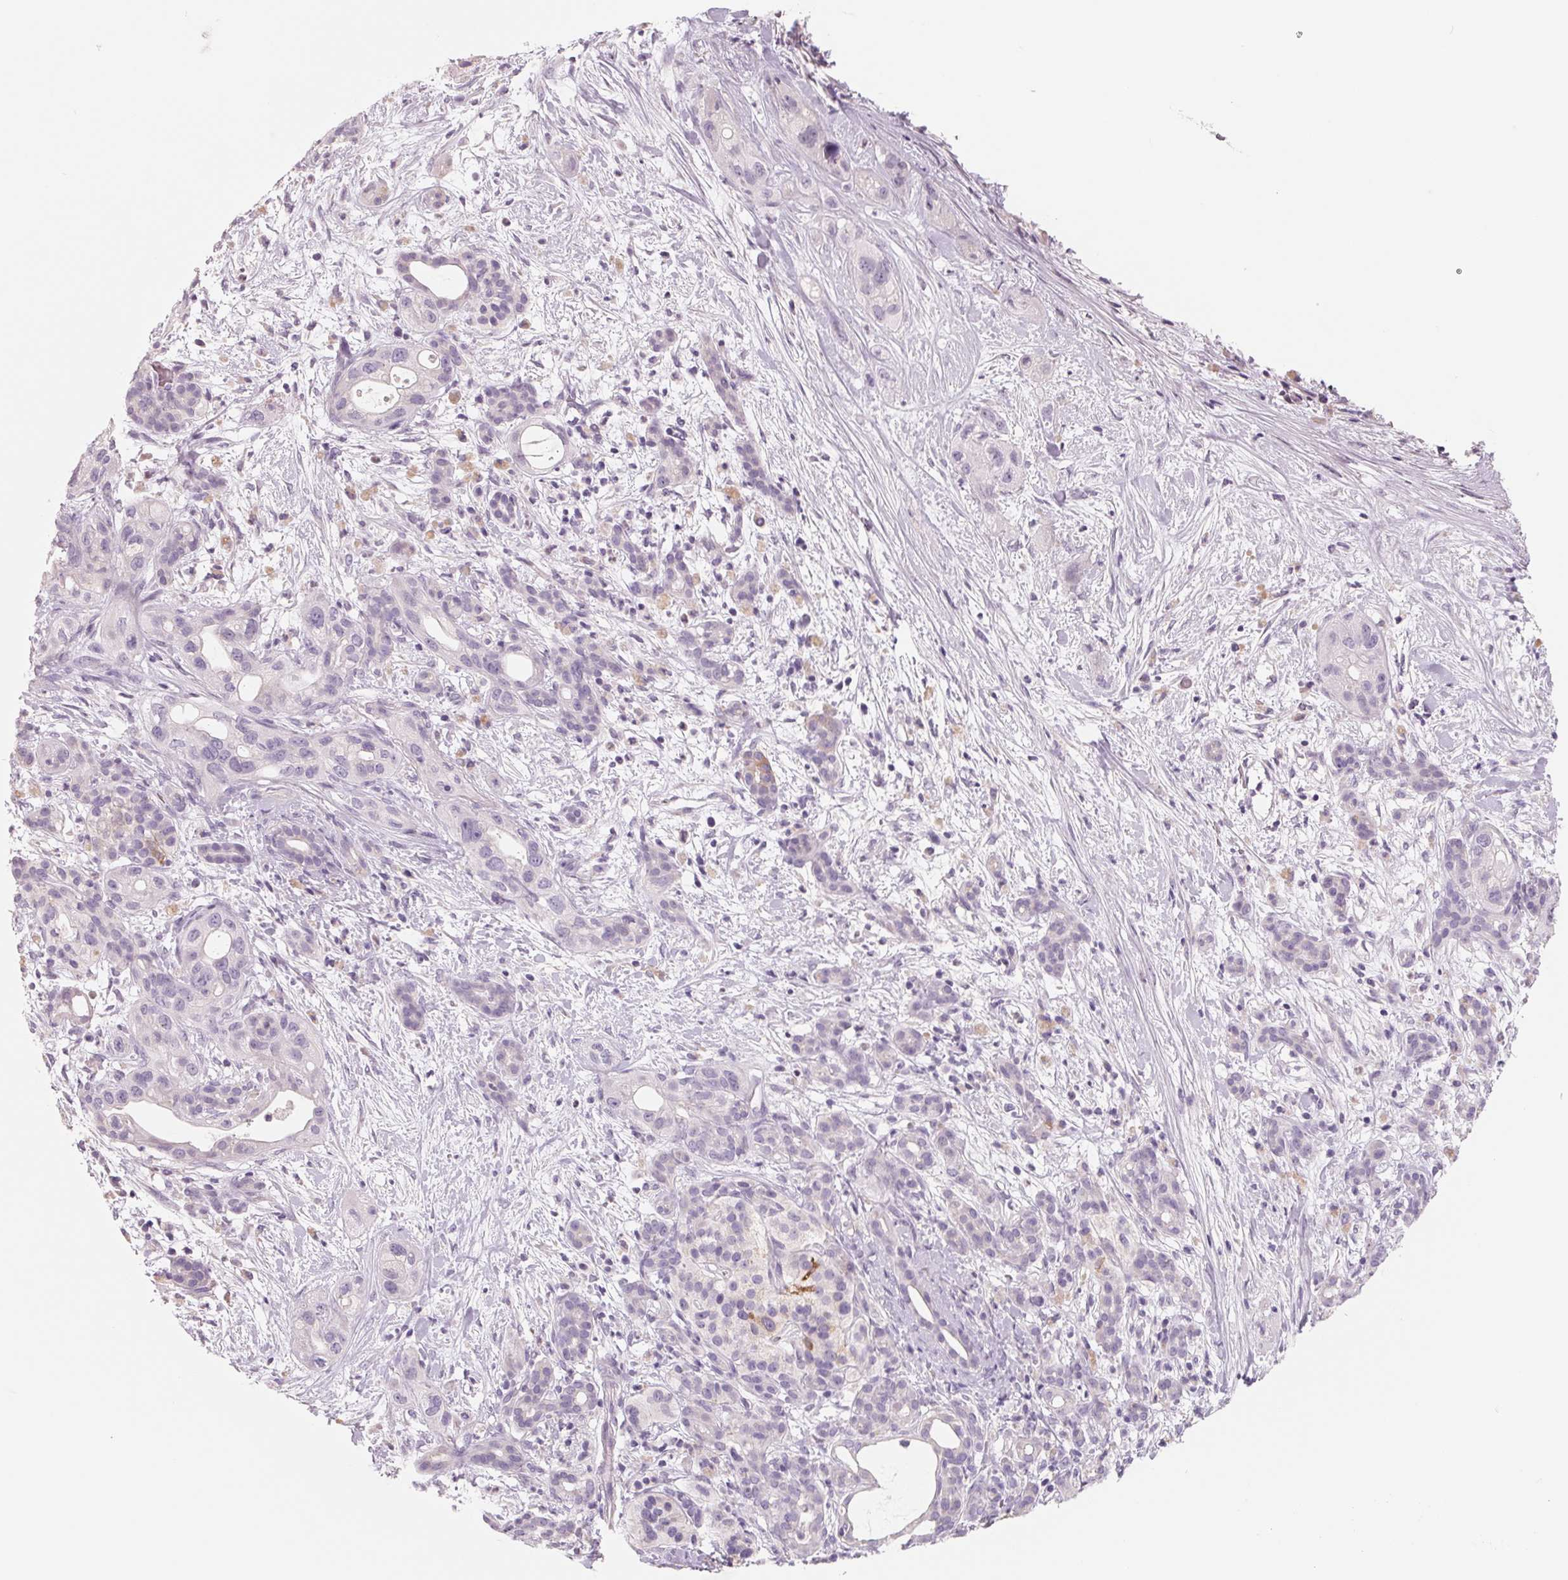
{"staining": {"intensity": "negative", "quantity": "none", "location": "none"}, "tissue": "pancreatic cancer", "cell_type": "Tumor cells", "image_type": "cancer", "snomed": [{"axis": "morphology", "description": "Adenocarcinoma, NOS"}, {"axis": "topography", "description": "Pancreas"}], "caption": "High magnification brightfield microscopy of pancreatic adenocarcinoma stained with DAB (brown) and counterstained with hematoxylin (blue): tumor cells show no significant expression. (DAB immunohistochemistry with hematoxylin counter stain).", "gene": "FTCD", "patient": {"sex": "male", "age": 44}}